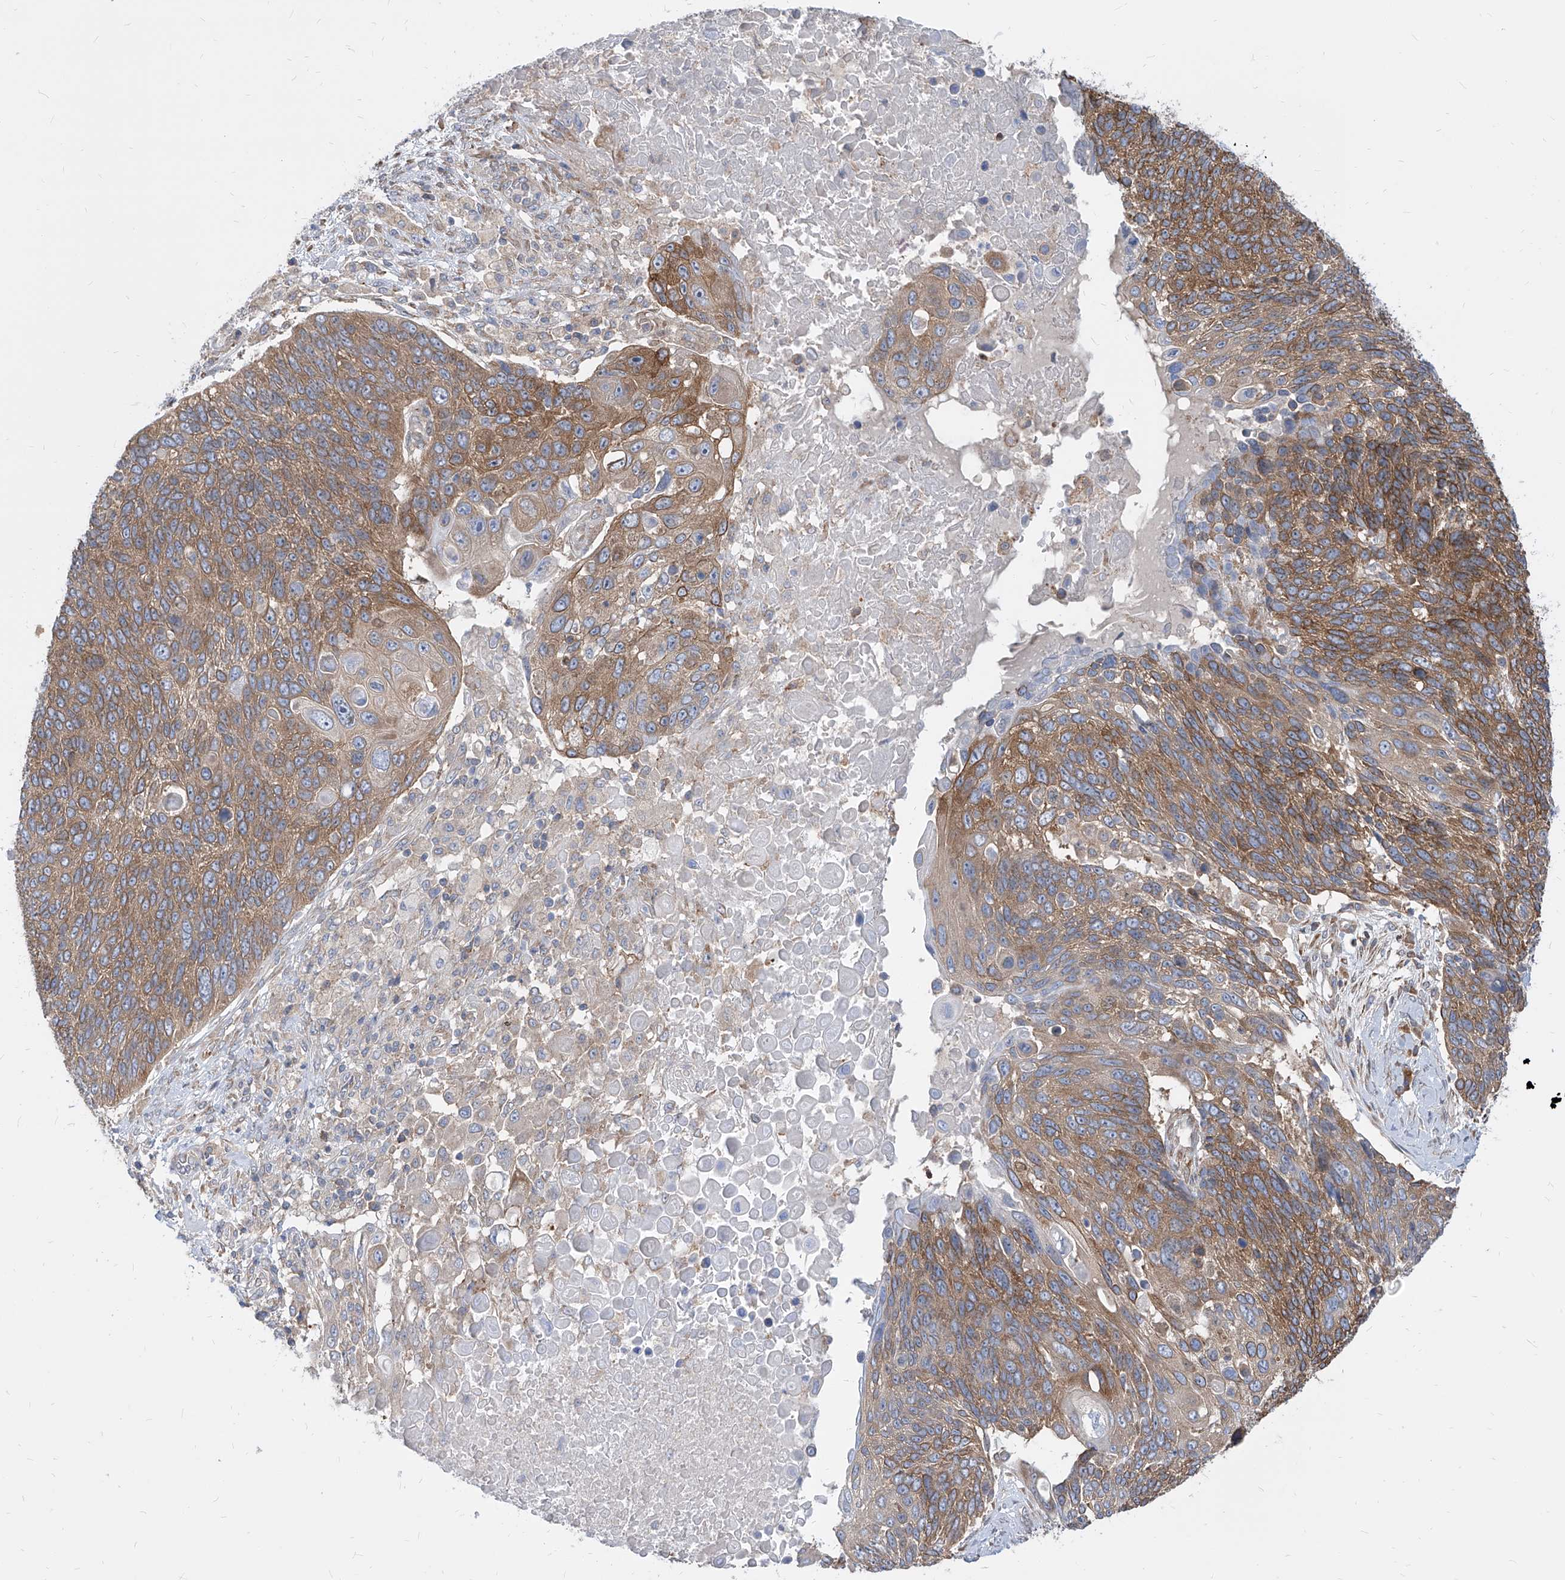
{"staining": {"intensity": "moderate", "quantity": ">75%", "location": "cytoplasmic/membranous"}, "tissue": "lung cancer", "cell_type": "Tumor cells", "image_type": "cancer", "snomed": [{"axis": "morphology", "description": "Squamous cell carcinoma, NOS"}, {"axis": "topography", "description": "Lung"}], "caption": "Immunohistochemical staining of lung cancer (squamous cell carcinoma) reveals medium levels of moderate cytoplasmic/membranous protein staining in approximately >75% of tumor cells.", "gene": "FAM83B", "patient": {"sex": "male", "age": 66}}